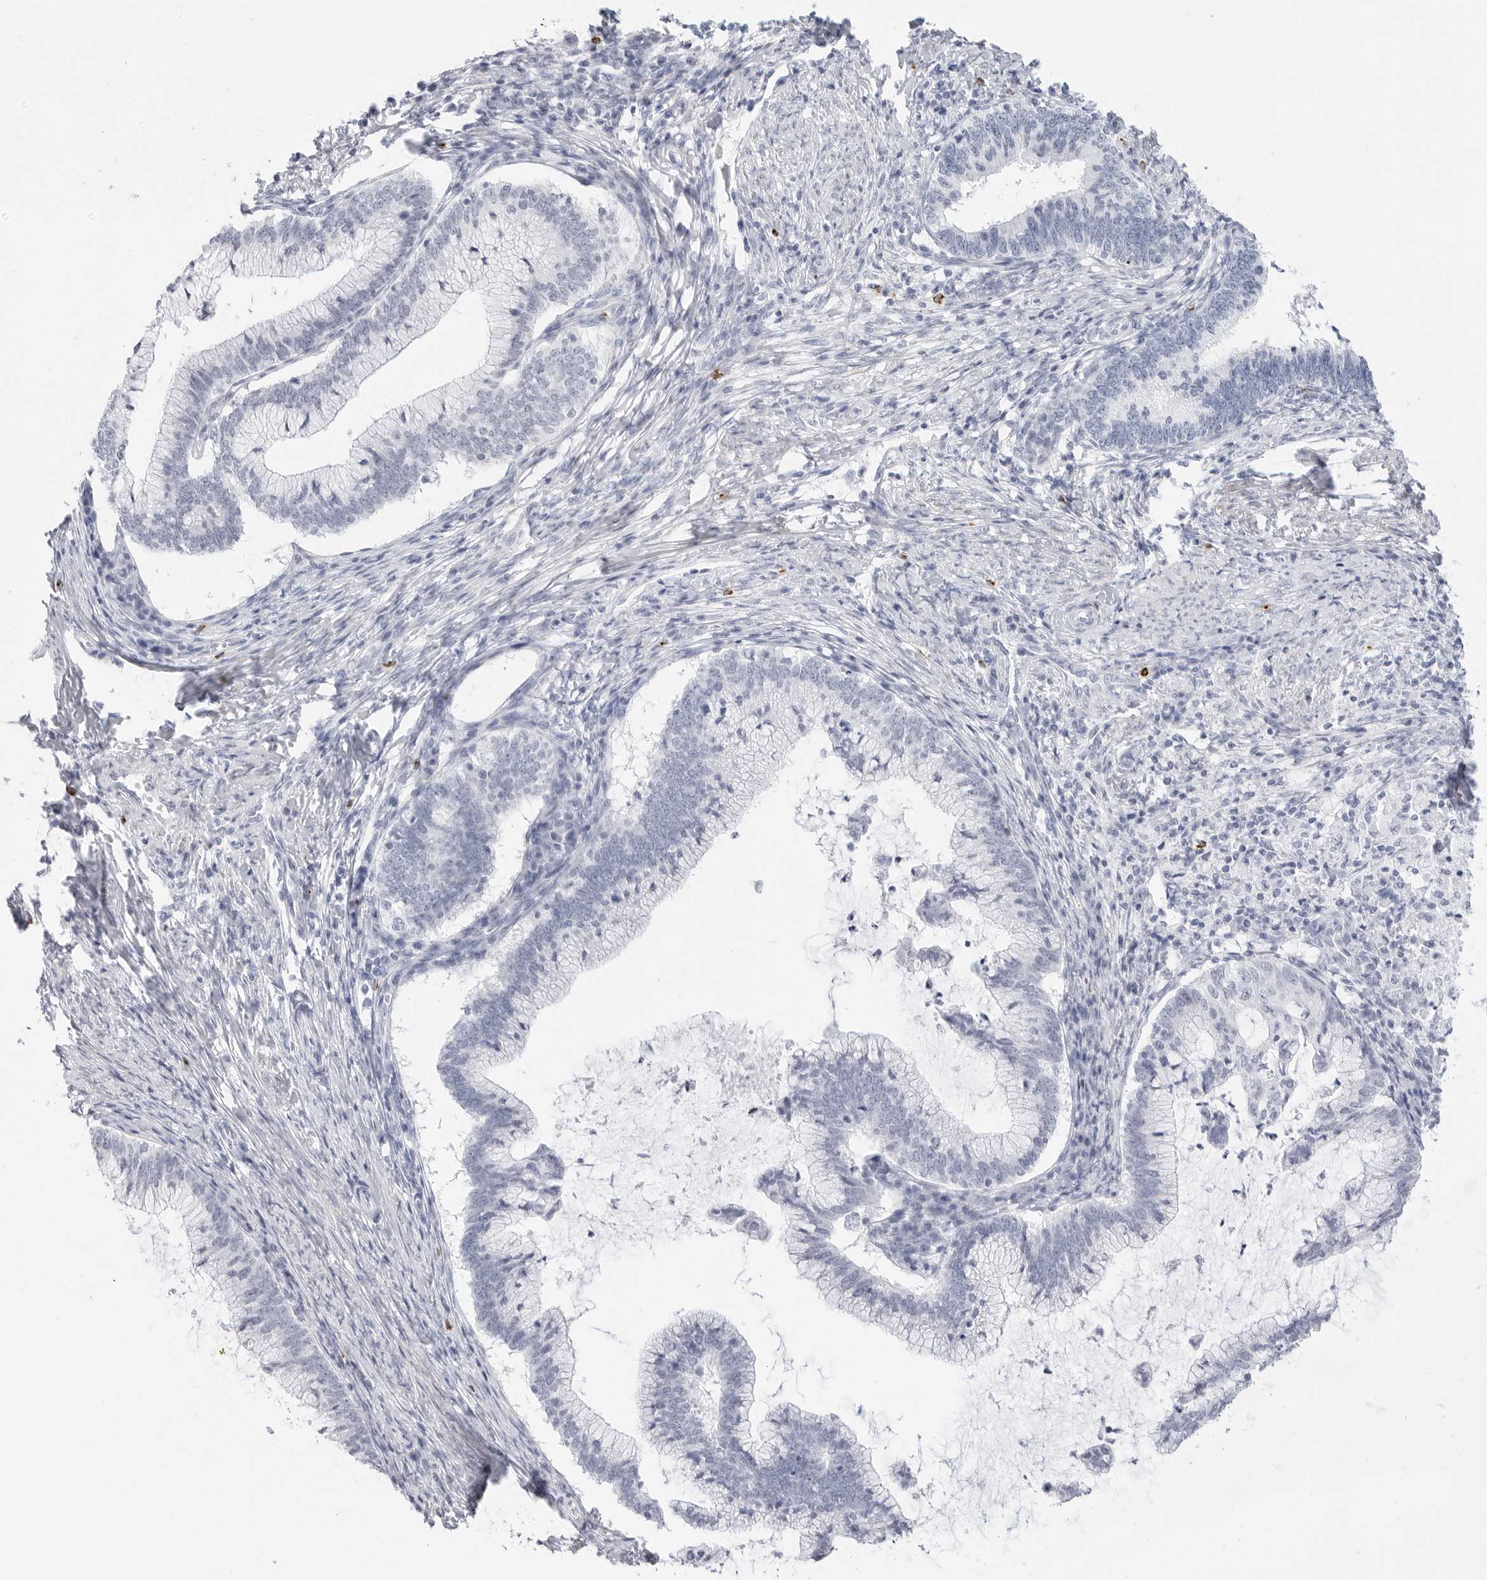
{"staining": {"intensity": "negative", "quantity": "none", "location": "none"}, "tissue": "cervical cancer", "cell_type": "Tumor cells", "image_type": "cancer", "snomed": [{"axis": "morphology", "description": "Adenocarcinoma, NOS"}, {"axis": "topography", "description": "Cervix"}], "caption": "Adenocarcinoma (cervical) stained for a protein using IHC displays no staining tumor cells.", "gene": "HSPB7", "patient": {"sex": "female", "age": 36}}